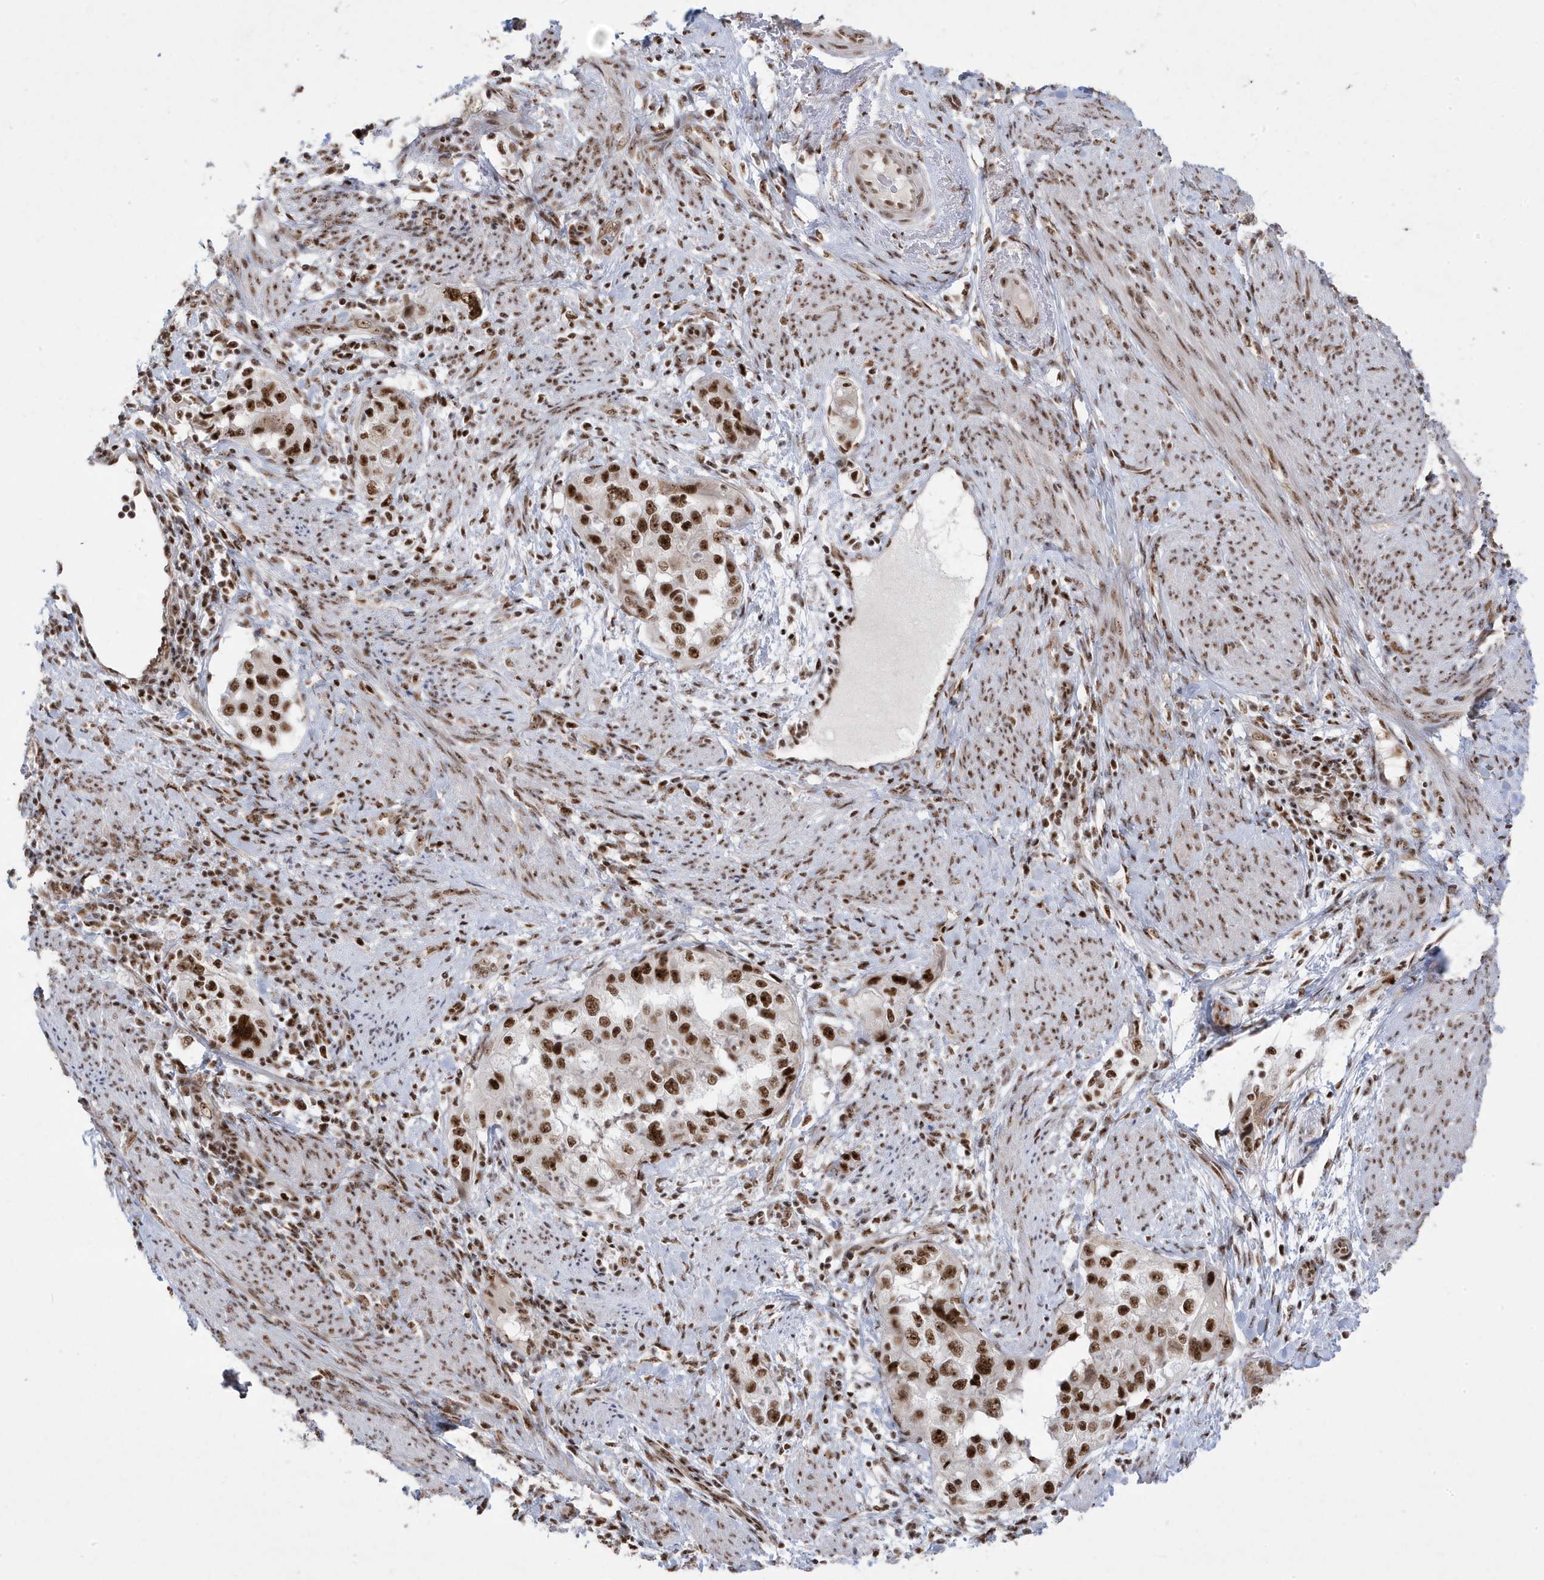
{"staining": {"intensity": "strong", "quantity": ">75%", "location": "nuclear"}, "tissue": "endometrial cancer", "cell_type": "Tumor cells", "image_type": "cancer", "snomed": [{"axis": "morphology", "description": "Adenocarcinoma, NOS"}, {"axis": "topography", "description": "Endometrium"}], "caption": "Endometrial cancer (adenocarcinoma) stained with a brown dye shows strong nuclear positive positivity in about >75% of tumor cells.", "gene": "MTREX", "patient": {"sex": "female", "age": 85}}